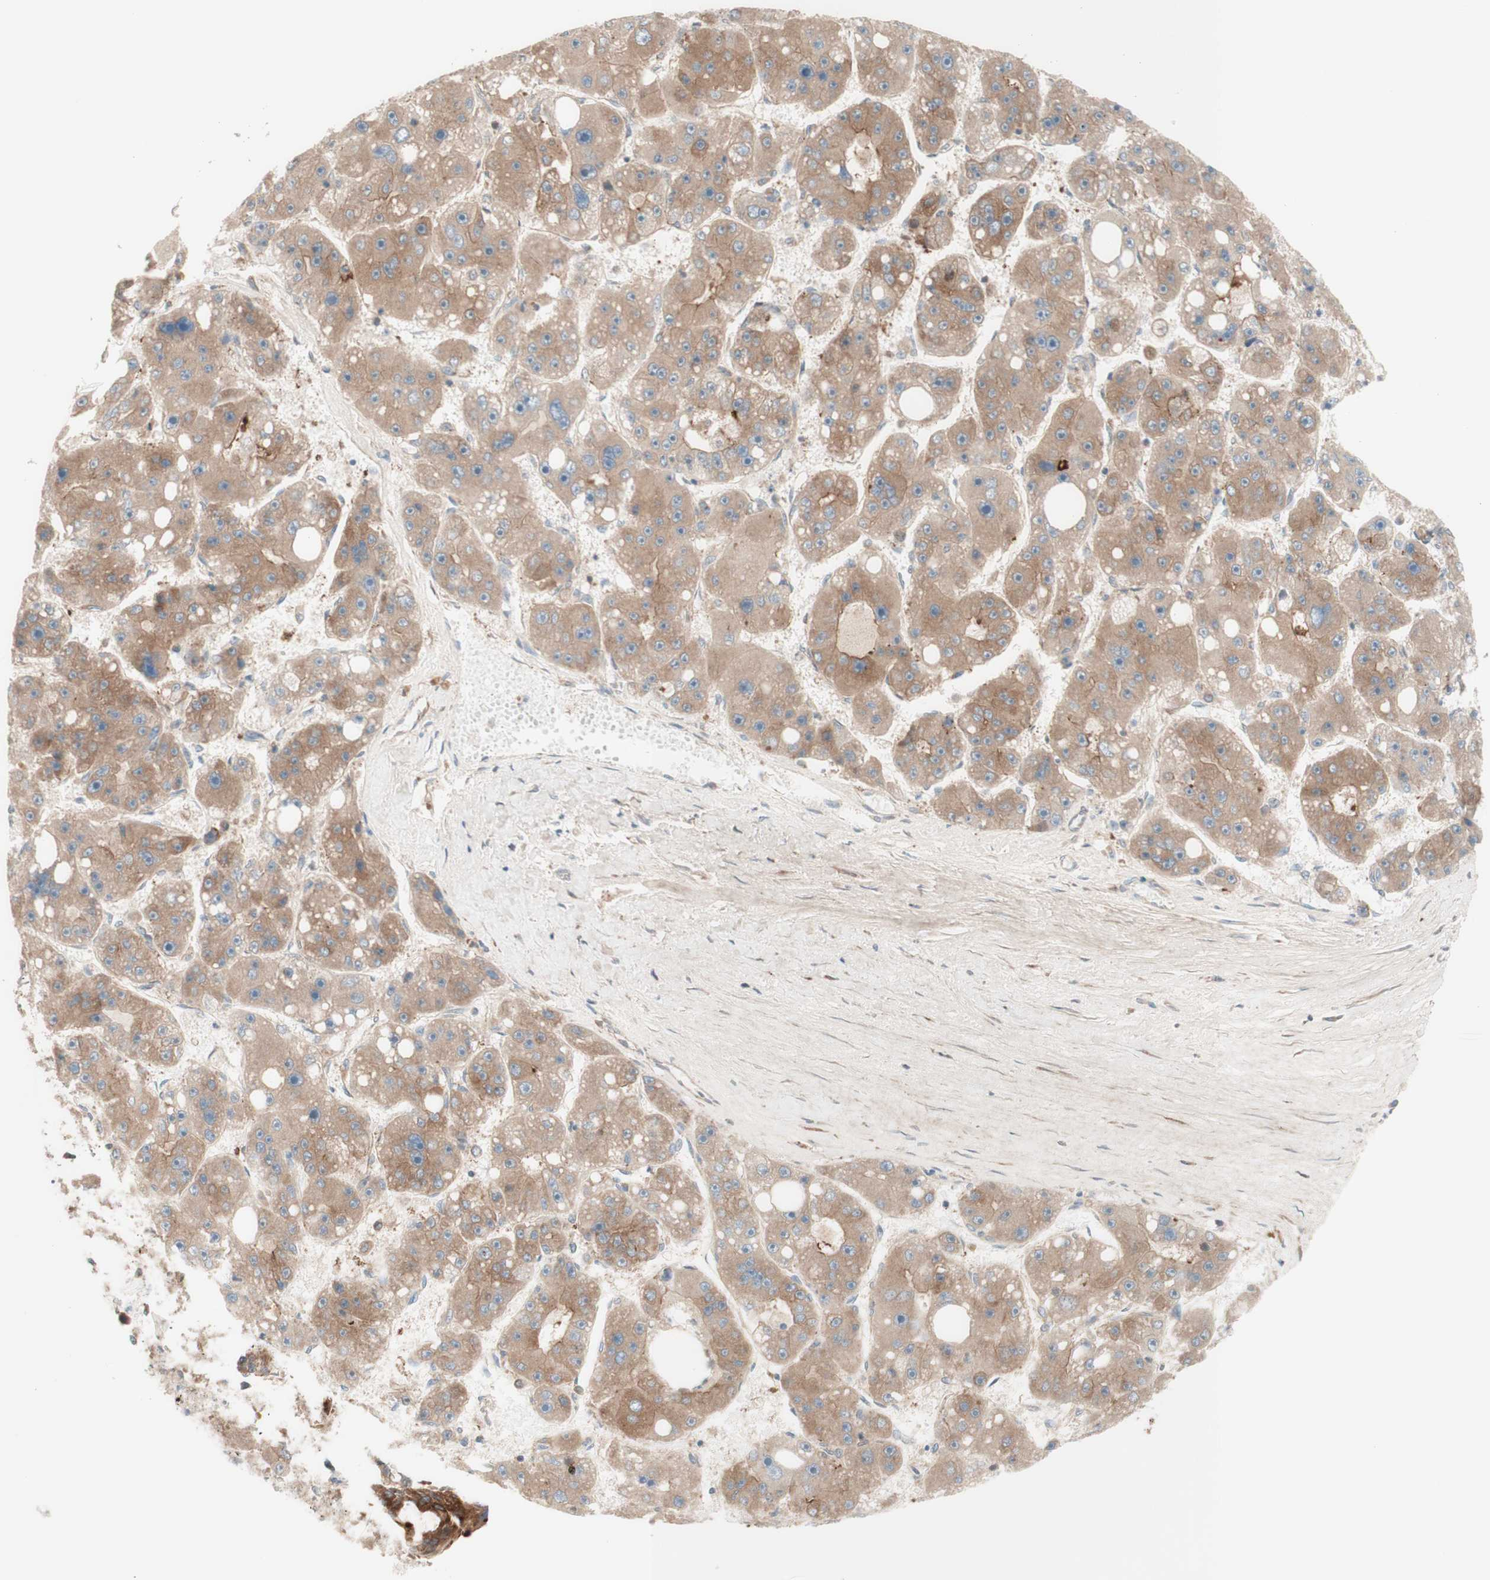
{"staining": {"intensity": "moderate", "quantity": ">75%", "location": "cytoplasmic/membranous"}, "tissue": "liver cancer", "cell_type": "Tumor cells", "image_type": "cancer", "snomed": [{"axis": "morphology", "description": "Carcinoma, Hepatocellular, NOS"}, {"axis": "topography", "description": "Liver"}], "caption": "This histopathology image shows hepatocellular carcinoma (liver) stained with IHC to label a protein in brown. The cytoplasmic/membranous of tumor cells show moderate positivity for the protein. Nuclei are counter-stained blue.", "gene": "CCN4", "patient": {"sex": "female", "age": 61}}